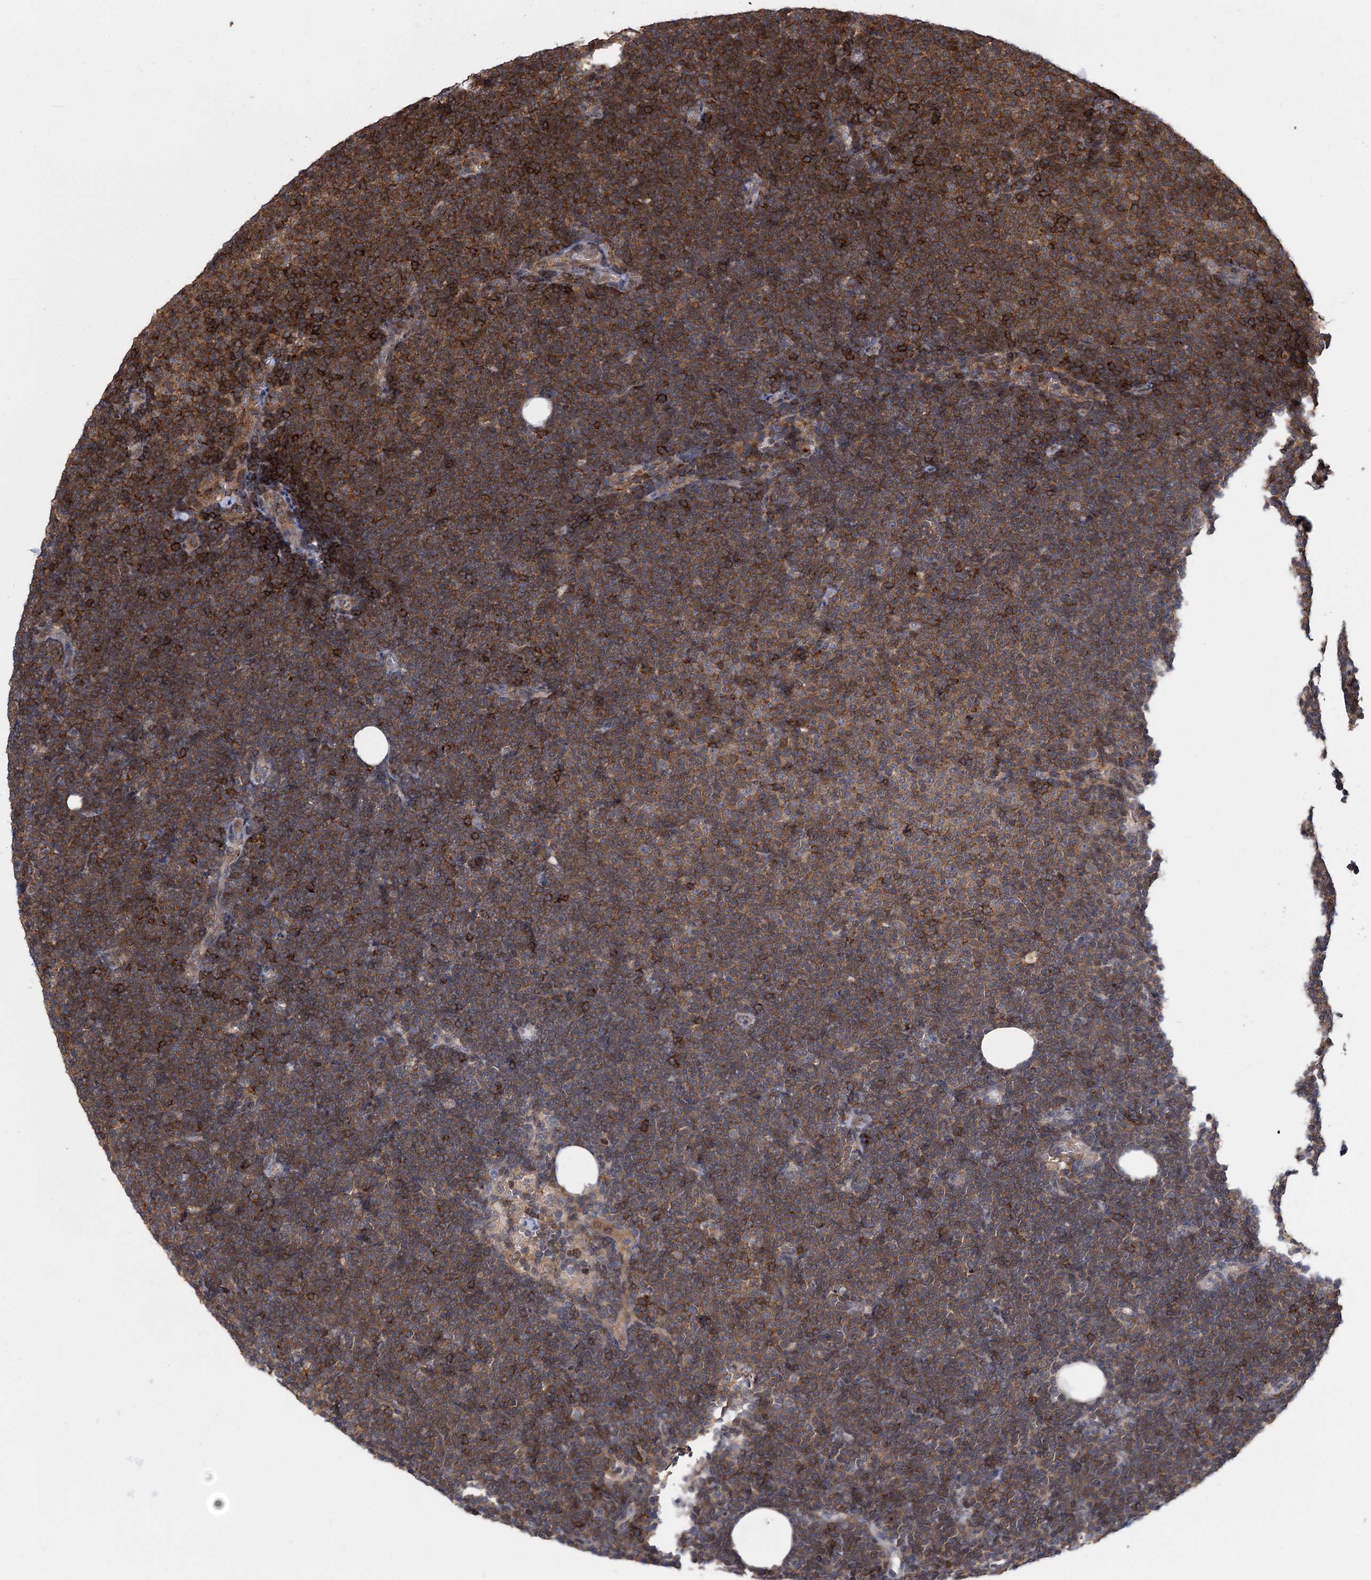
{"staining": {"intensity": "moderate", "quantity": ">75%", "location": "cytoplasmic/membranous"}, "tissue": "lymphoma", "cell_type": "Tumor cells", "image_type": "cancer", "snomed": [{"axis": "morphology", "description": "Malignant lymphoma, non-Hodgkin's type, Low grade"}, {"axis": "topography", "description": "Lymph node"}], "caption": "Lymphoma tissue demonstrates moderate cytoplasmic/membranous positivity in approximately >75% of tumor cells The staining was performed using DAB (3,3'-diaminobenzidine), with brown indicating positive protein expression. Nuclei are stained blue with hematoxylin.", "gene": "STX6", "patient": {"sex": "female", "age": 53}}